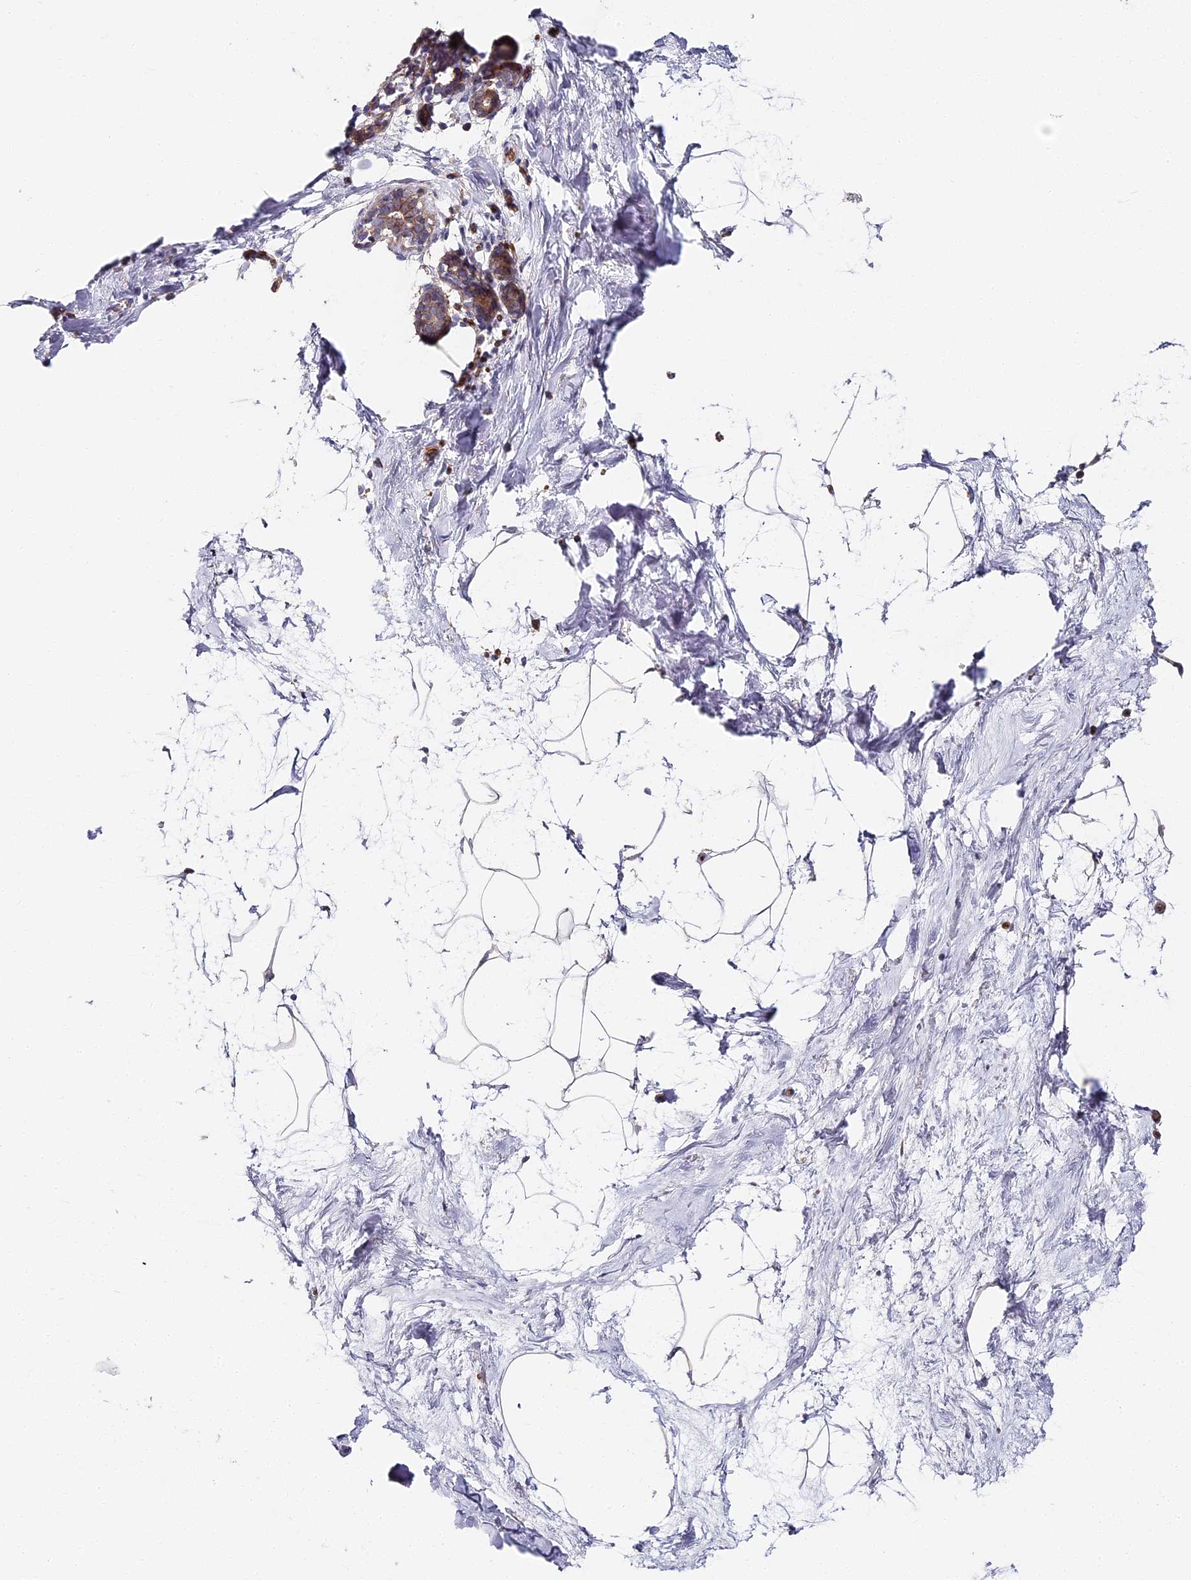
{"staining": {"intensity": "negative", "quantity": "none", "location": "none"}, "tissue": "breast", "cell_type": "Adipocytes", "image_type": "normal", "snomed": [{"axis": "morphology", "description": "Normal tissue, NOS"}, {"axis": "topography", "description": "Breast"}], "caption": "Immunohistochemistry (IHC) histopathology image of normal breast stained for a protein (brown), which reveals no positivity in adipocytes.", "gene": "CCDC30", "patient": {"sex": "female", "age": 62}}